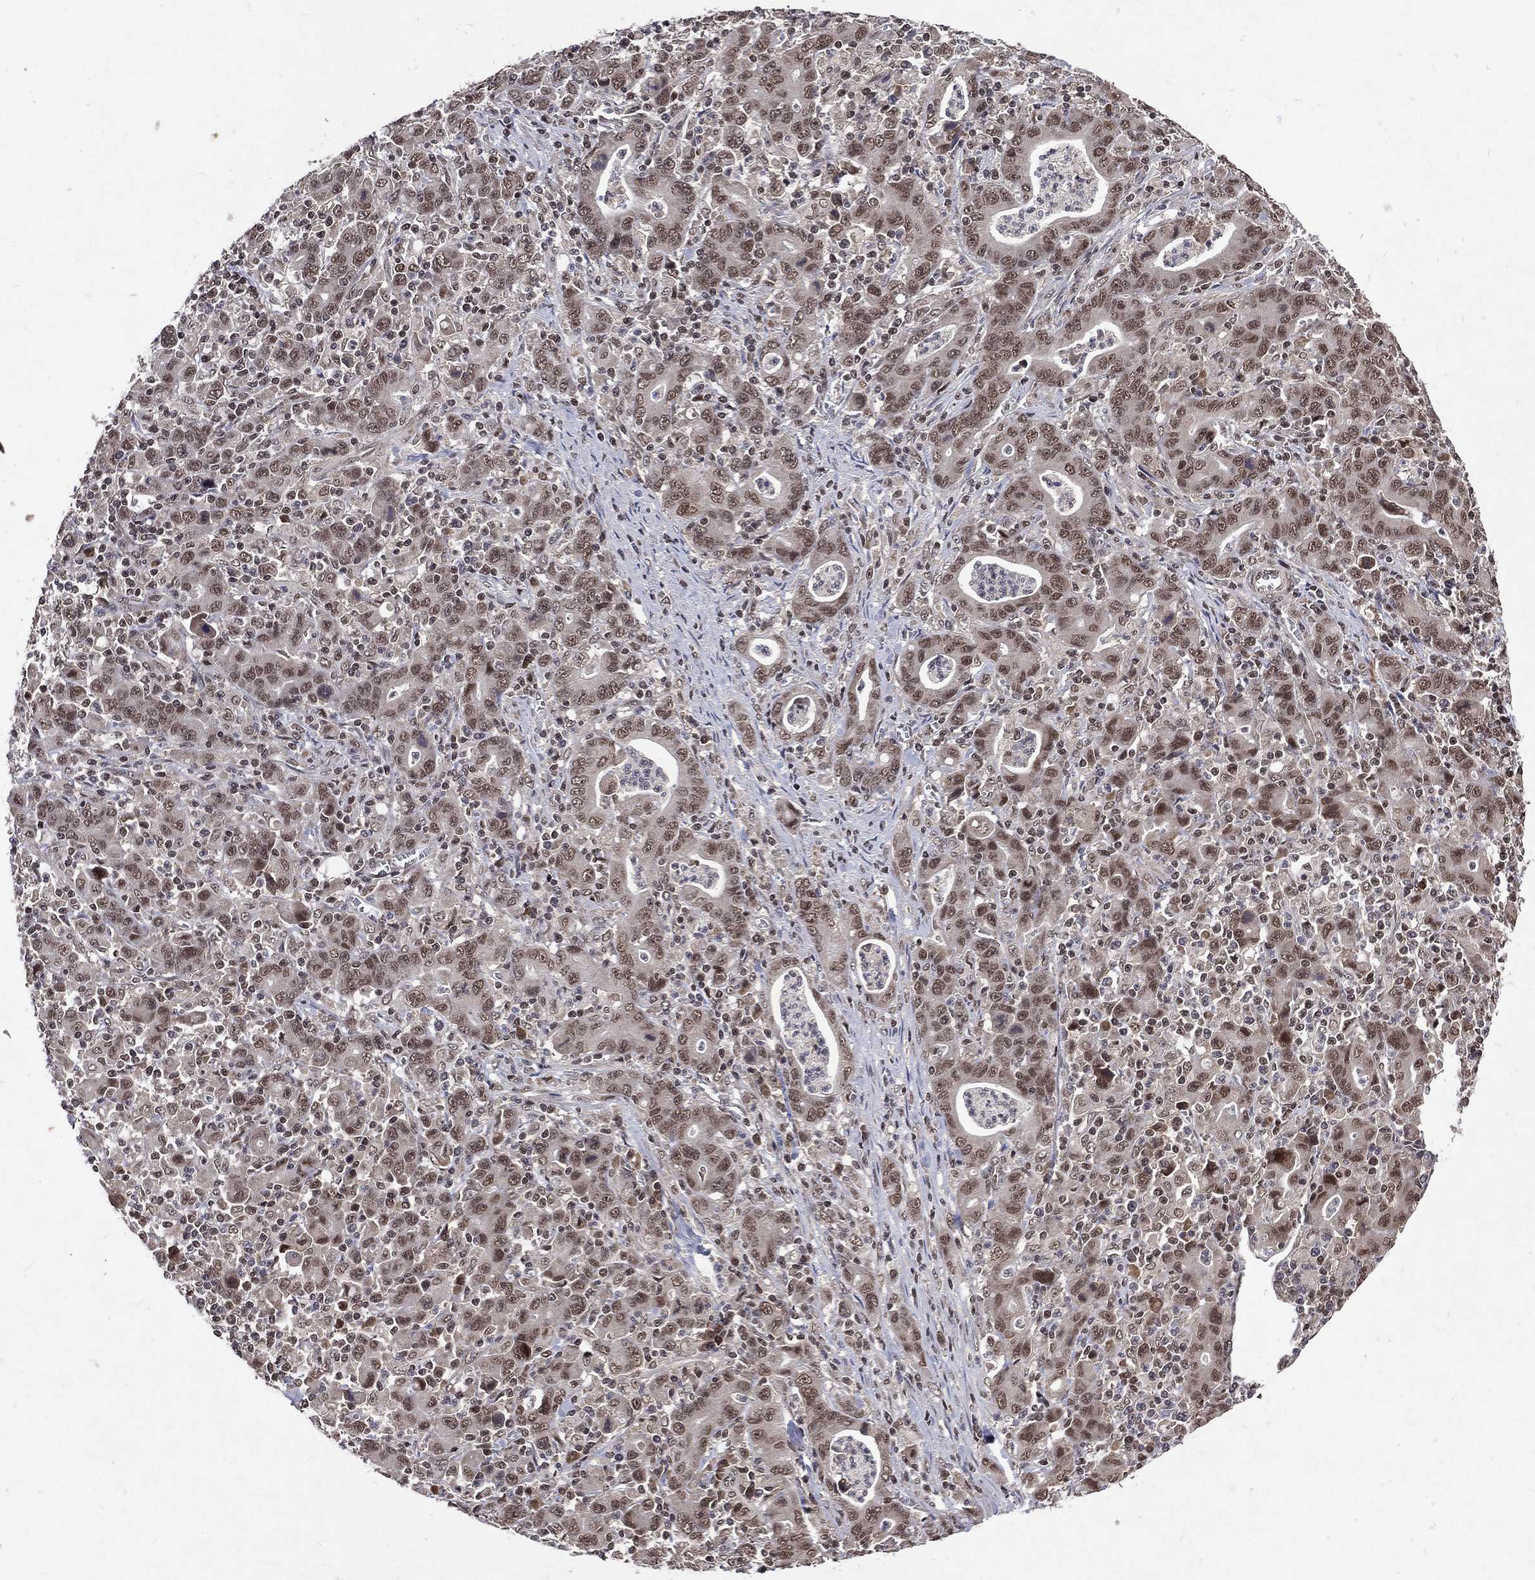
{"staining": {"intensity": "moderate", "quantity": "25%-75%", "location": "nuclear"}, "tissue": "stomach cancer", "cell_type": "Tumor cells", "image_type": "cancer", "snomed": [{"axis": "morphology", "description": "Adenocarcinoma, NOS"}, {"axis": "topography", "description": "Stomach, upper"}], "caption": "A high-resolution micrograph shows immunohistochemistry staining of adenocarcinoma (stomach), which exhibits moderate nuclear staining in approximately 25%-75% of tumor cells. (DAB IHC with brightfield microscopy, high magnification).", "gene": "DMAP1", "patient": {"sex": "male", "age": 69}}